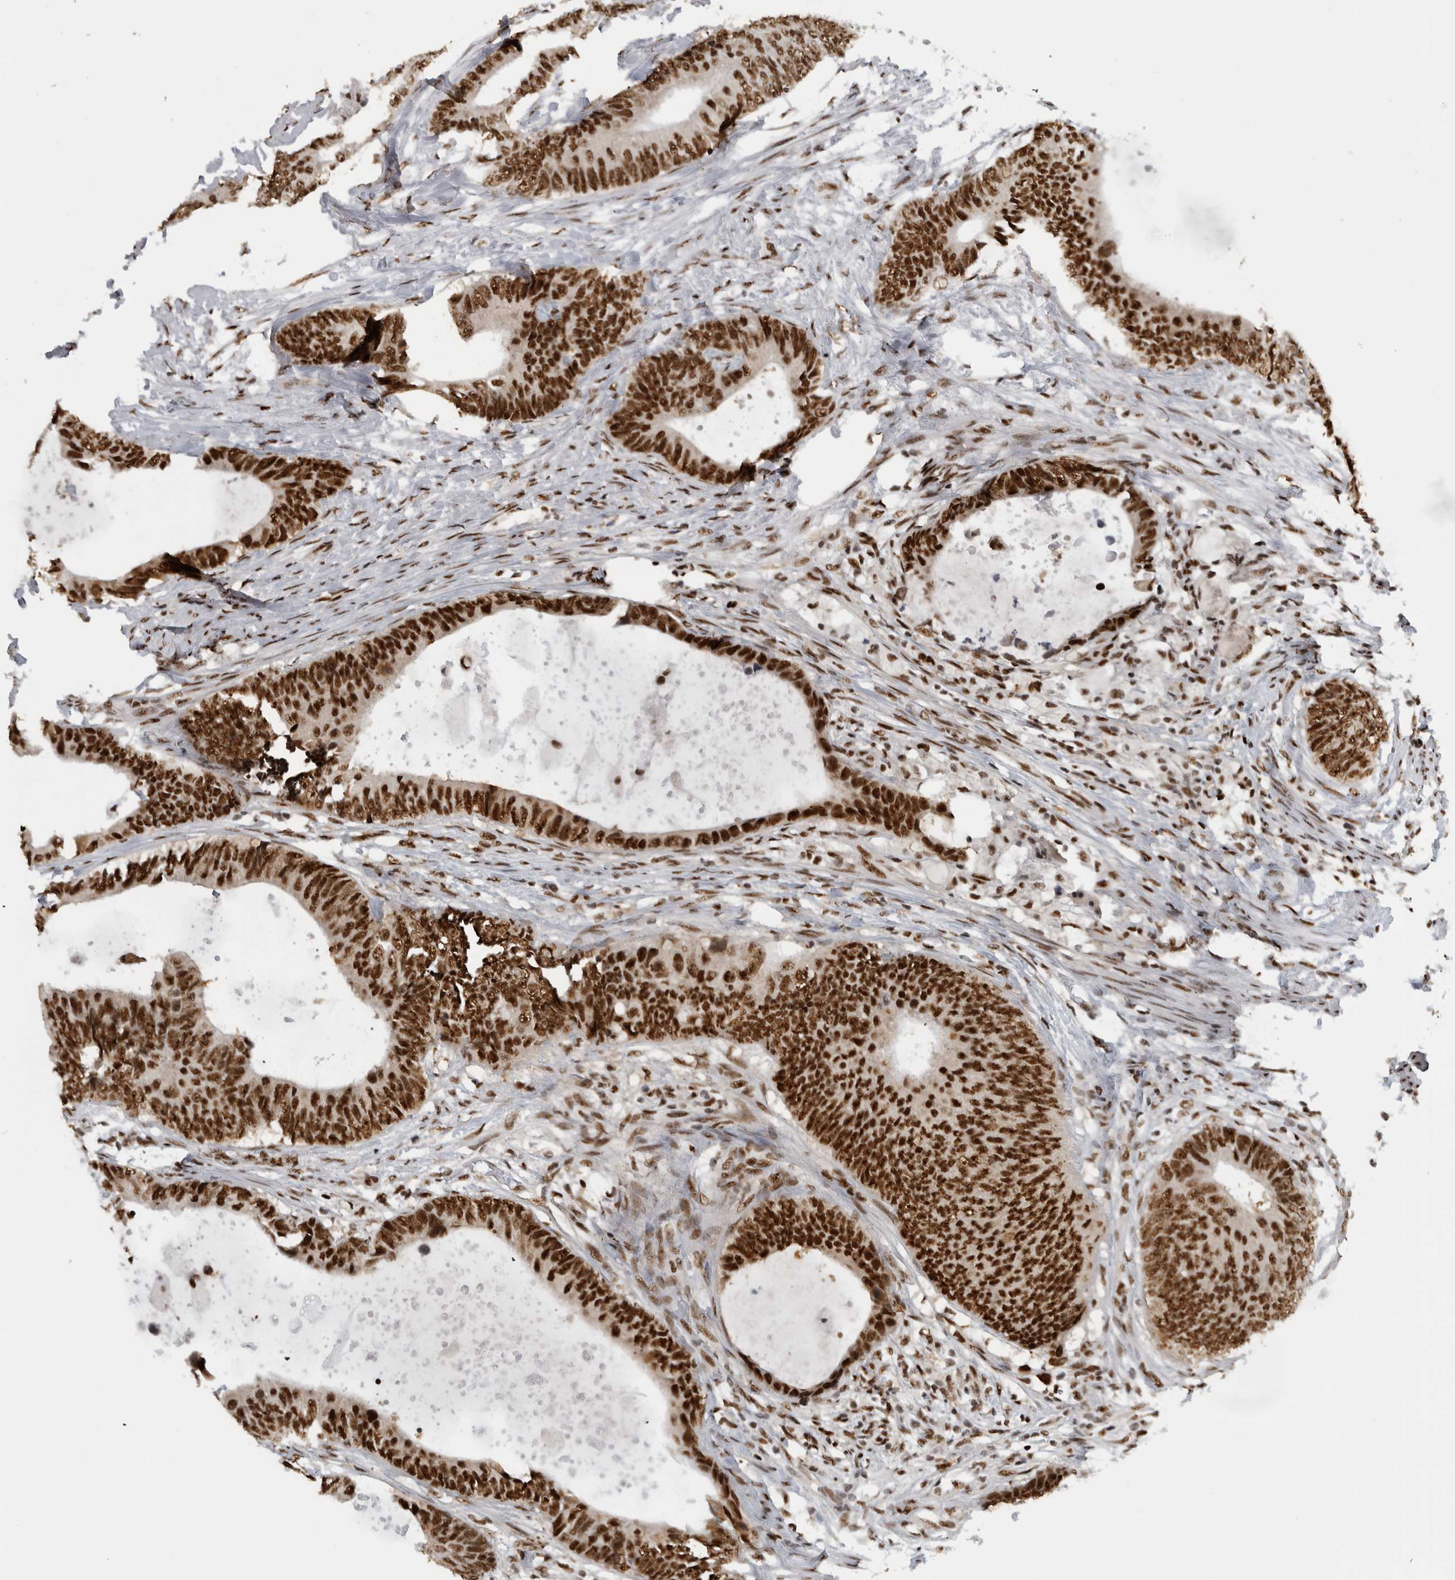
{"staining": {"intensity": "strong", "quantity": ">75%", "location": "nuclear"}, "tissue": "colorectal cancer", "cell_type": "Tumor cells", "image_type": "cancer", "snomed": [{"axis": "morphology", "description": "Adenocarcinoma, NOS"}, {"axis": "topography", "description": "Colon"}], "caption": "Protein expression analysis of human adenocarcinoma (colorectal) reveals strong nuclear positivity in approximately >75% of tumor cells.", "gene": "ZSCAN2", "patient": {"sex": "male", "age": 56}}